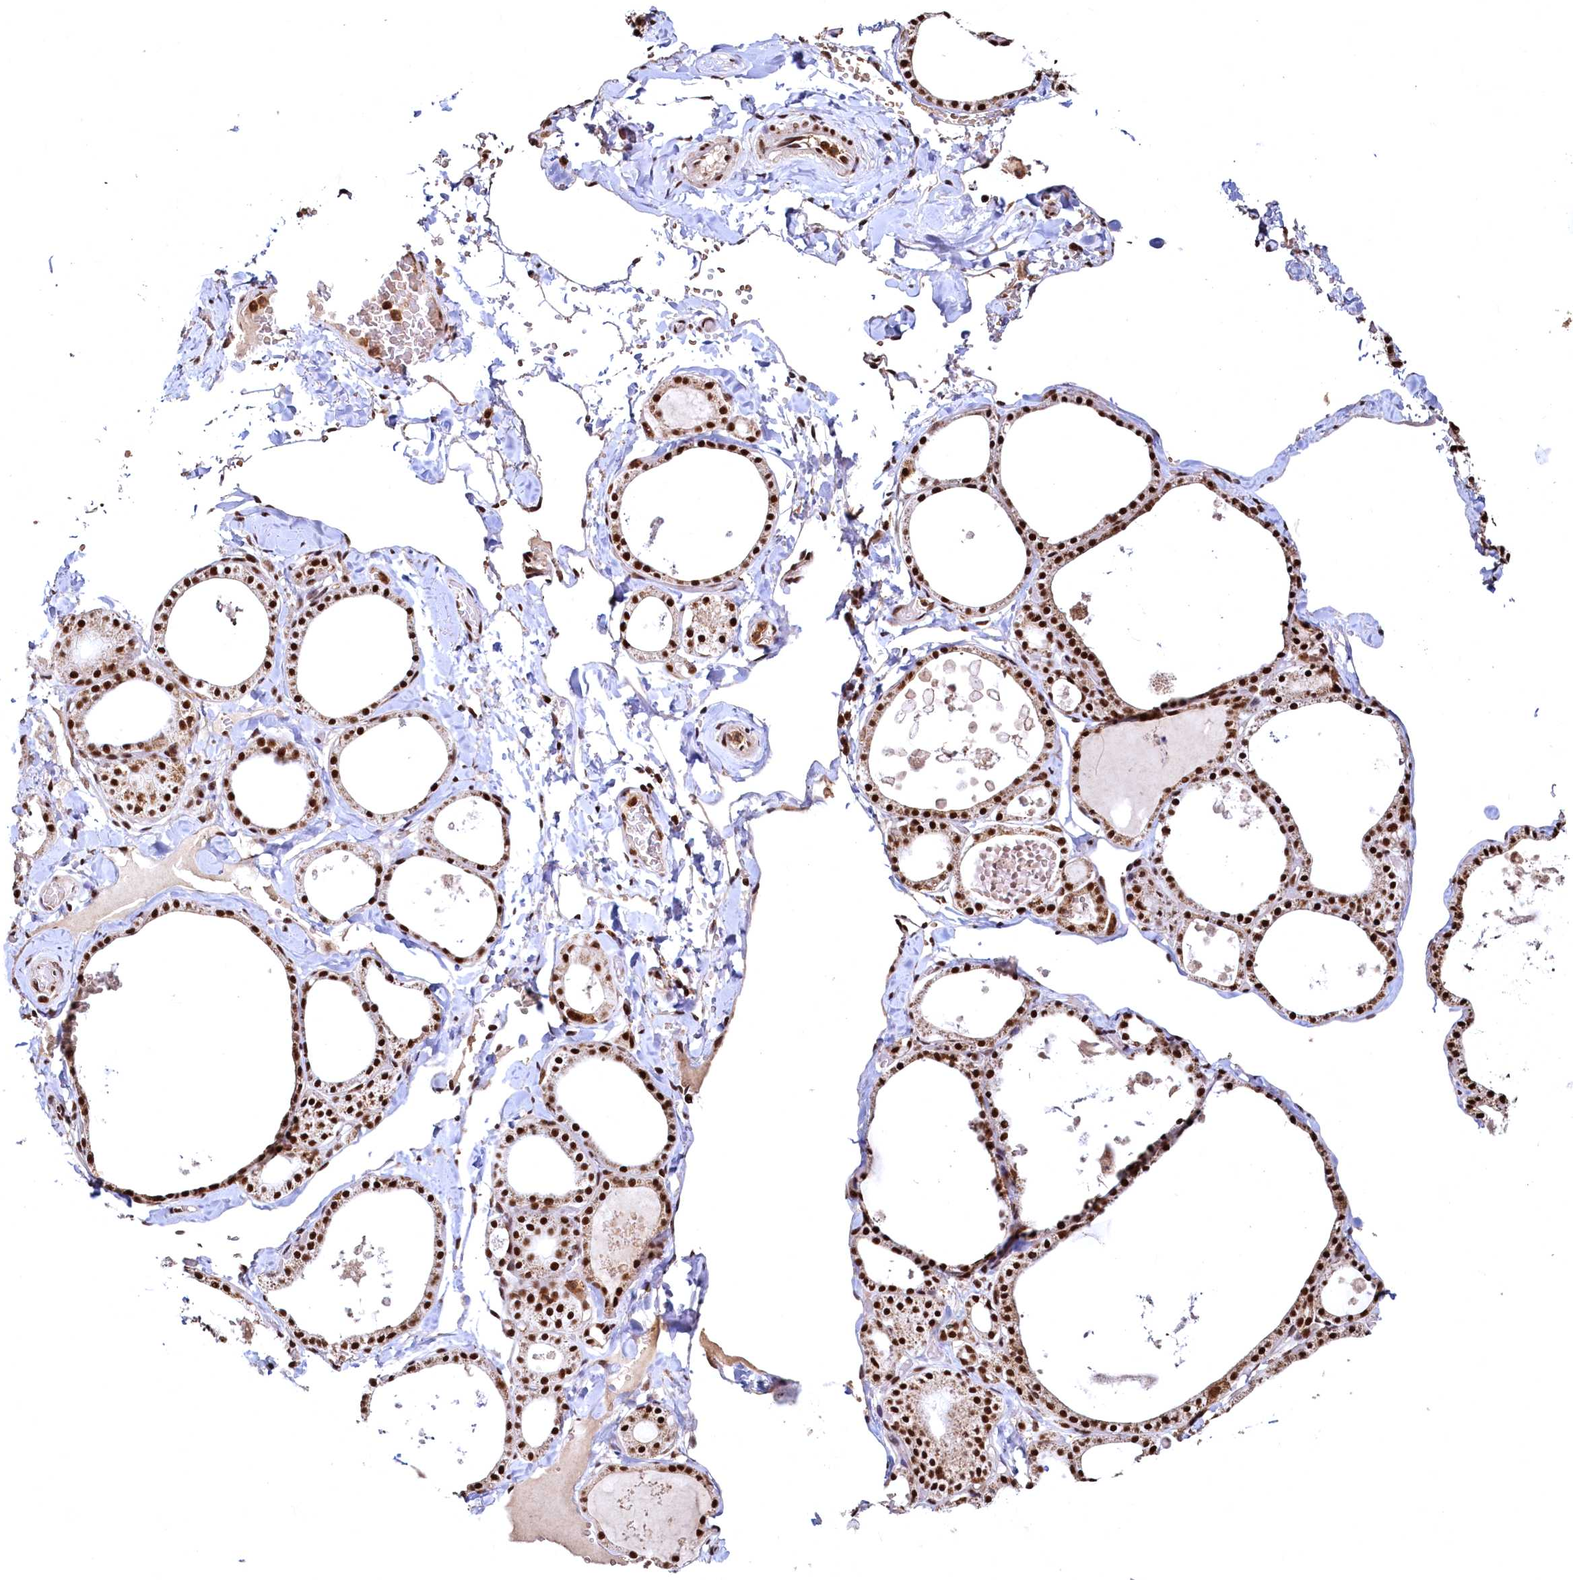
{"staining": {"intensity": "strong", "quantity": ">75%", "location": "nuclear"}, "tissue": "thyroid gland", "cell_type": "Glandular cells", "image_type": "normal", "snomed": [{"axis": "morphology", "description": "Normal tissue, NOS"}, {"axis": "topography", "description": "Thyroid gland"}], "caption": "High-magnification brightfield microscopy of benign thyroid gland stained with DAB (brown) and counterstained with hematoxylin (blue). glandular cells exhibit strong nuclear staining is appreciated in approximately>75% of cells.", "gene": "RSRC2", "patient": {"sex": "male", "age": 56}}